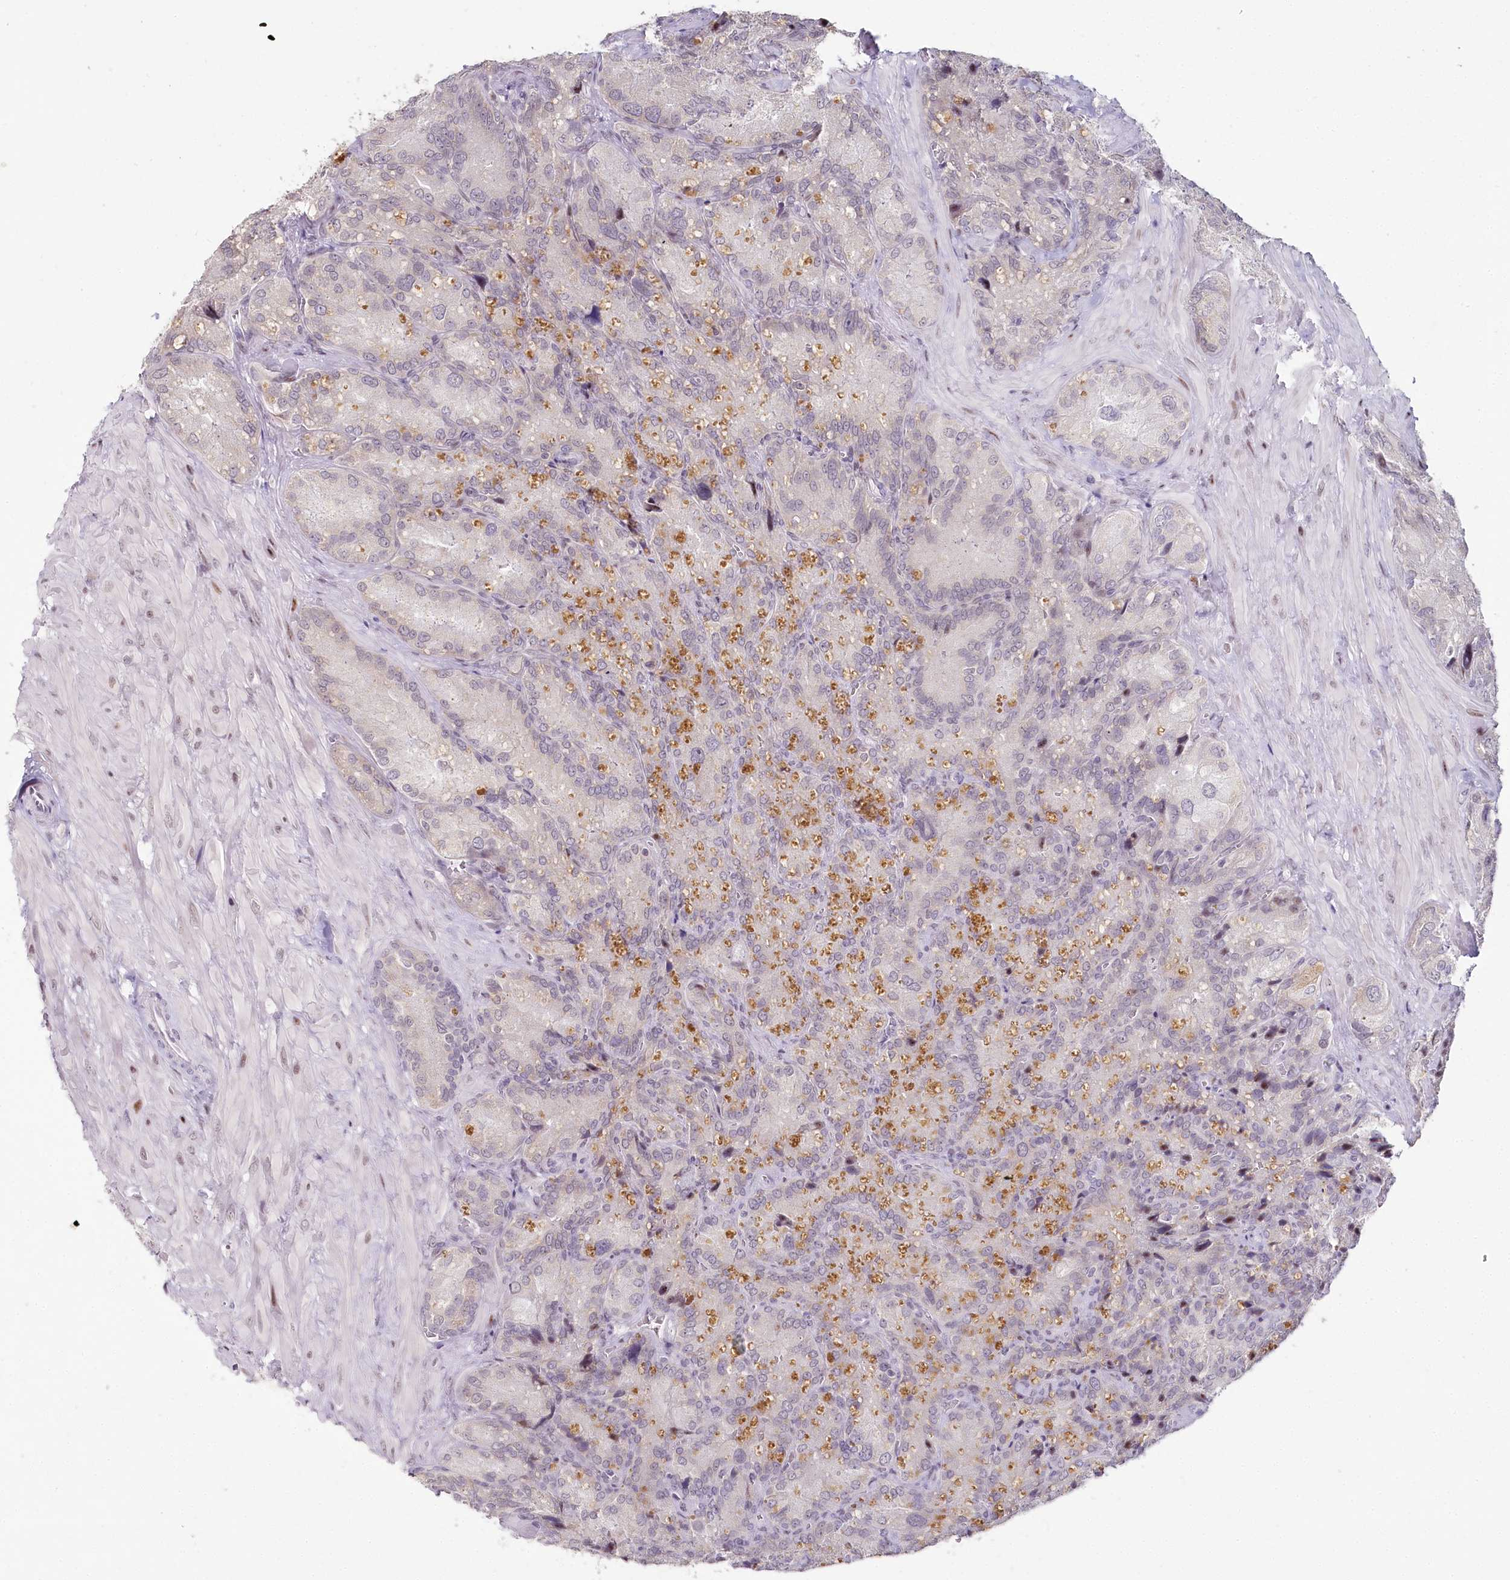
{"staining": {"intensity": "negative", "quantity": "none", "location": "none"}, "tissue": "seminal vesicle", "cell_type": "Glandular cells", "image_type": "normal", "snomed": [{"axis": "morphology", "description": "Normal tissue, NOS"}, {"axis": "topography", "description": "Seminal veicle"}], "caption": "Immunohistochemistry of normal human seminal vesicle demonstrates no expression in glandular cells. (DAB (3,3'-diaminobenzidine) immunohistochemistry with hematoxylin counter stain).", "gene": "HPD", "patient": {"sex": "male", "age": 62}}